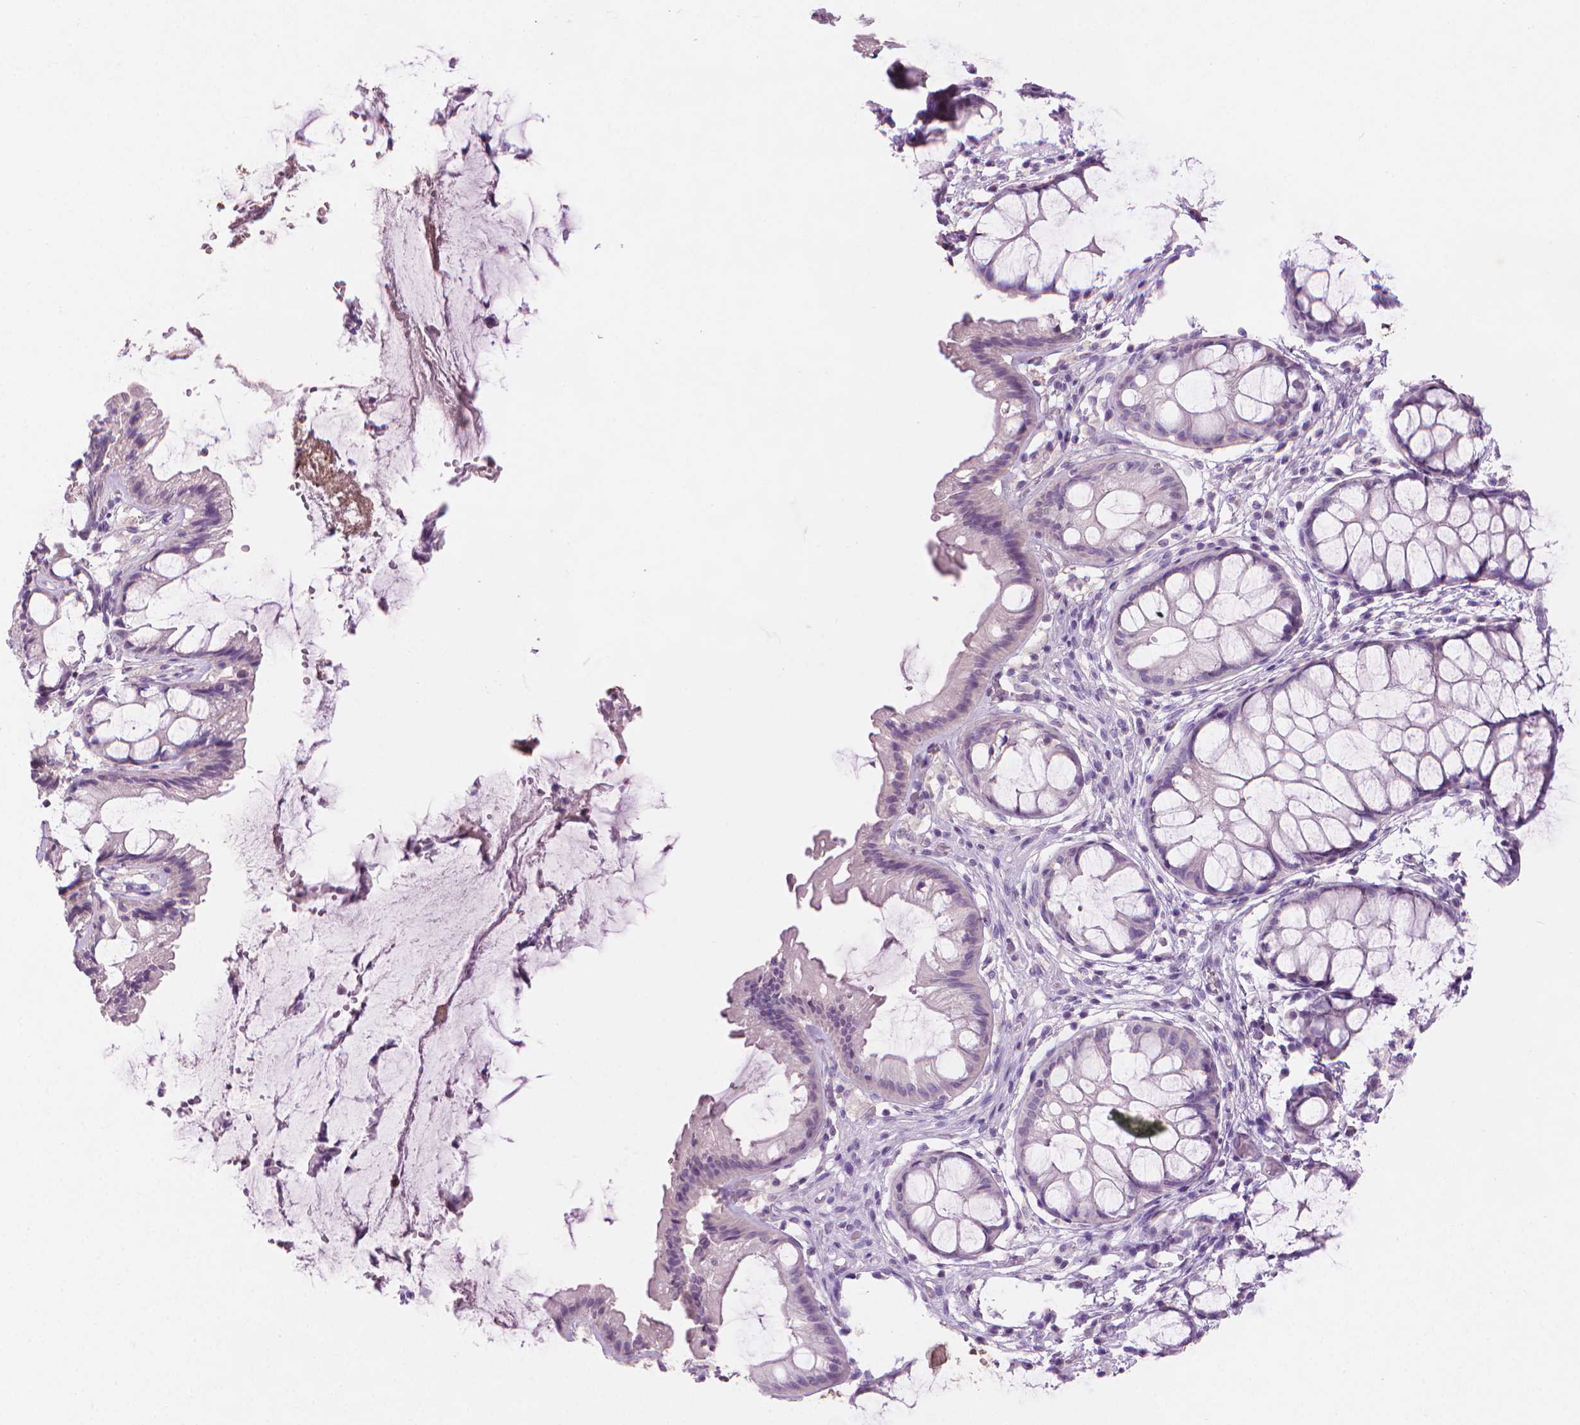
{"staining": {"intensity": "negative", "quantity": "none", "location": "none"}, "tissue": "rectum", "cell_type": "Glandular cells", "image_type": "normal", "snomed": [{"axis": "morphology", "description": "Normal tissue, NOS"}, {"axis": "topography", "description": "Rectum"}], "caption": "This is a micrograph of immunohistochemistry (IHC) staining of benign rectum, which shows no expression in glandular cells.", "gene": "MLANA", "patient": {"sex": "female", "age": 62}}